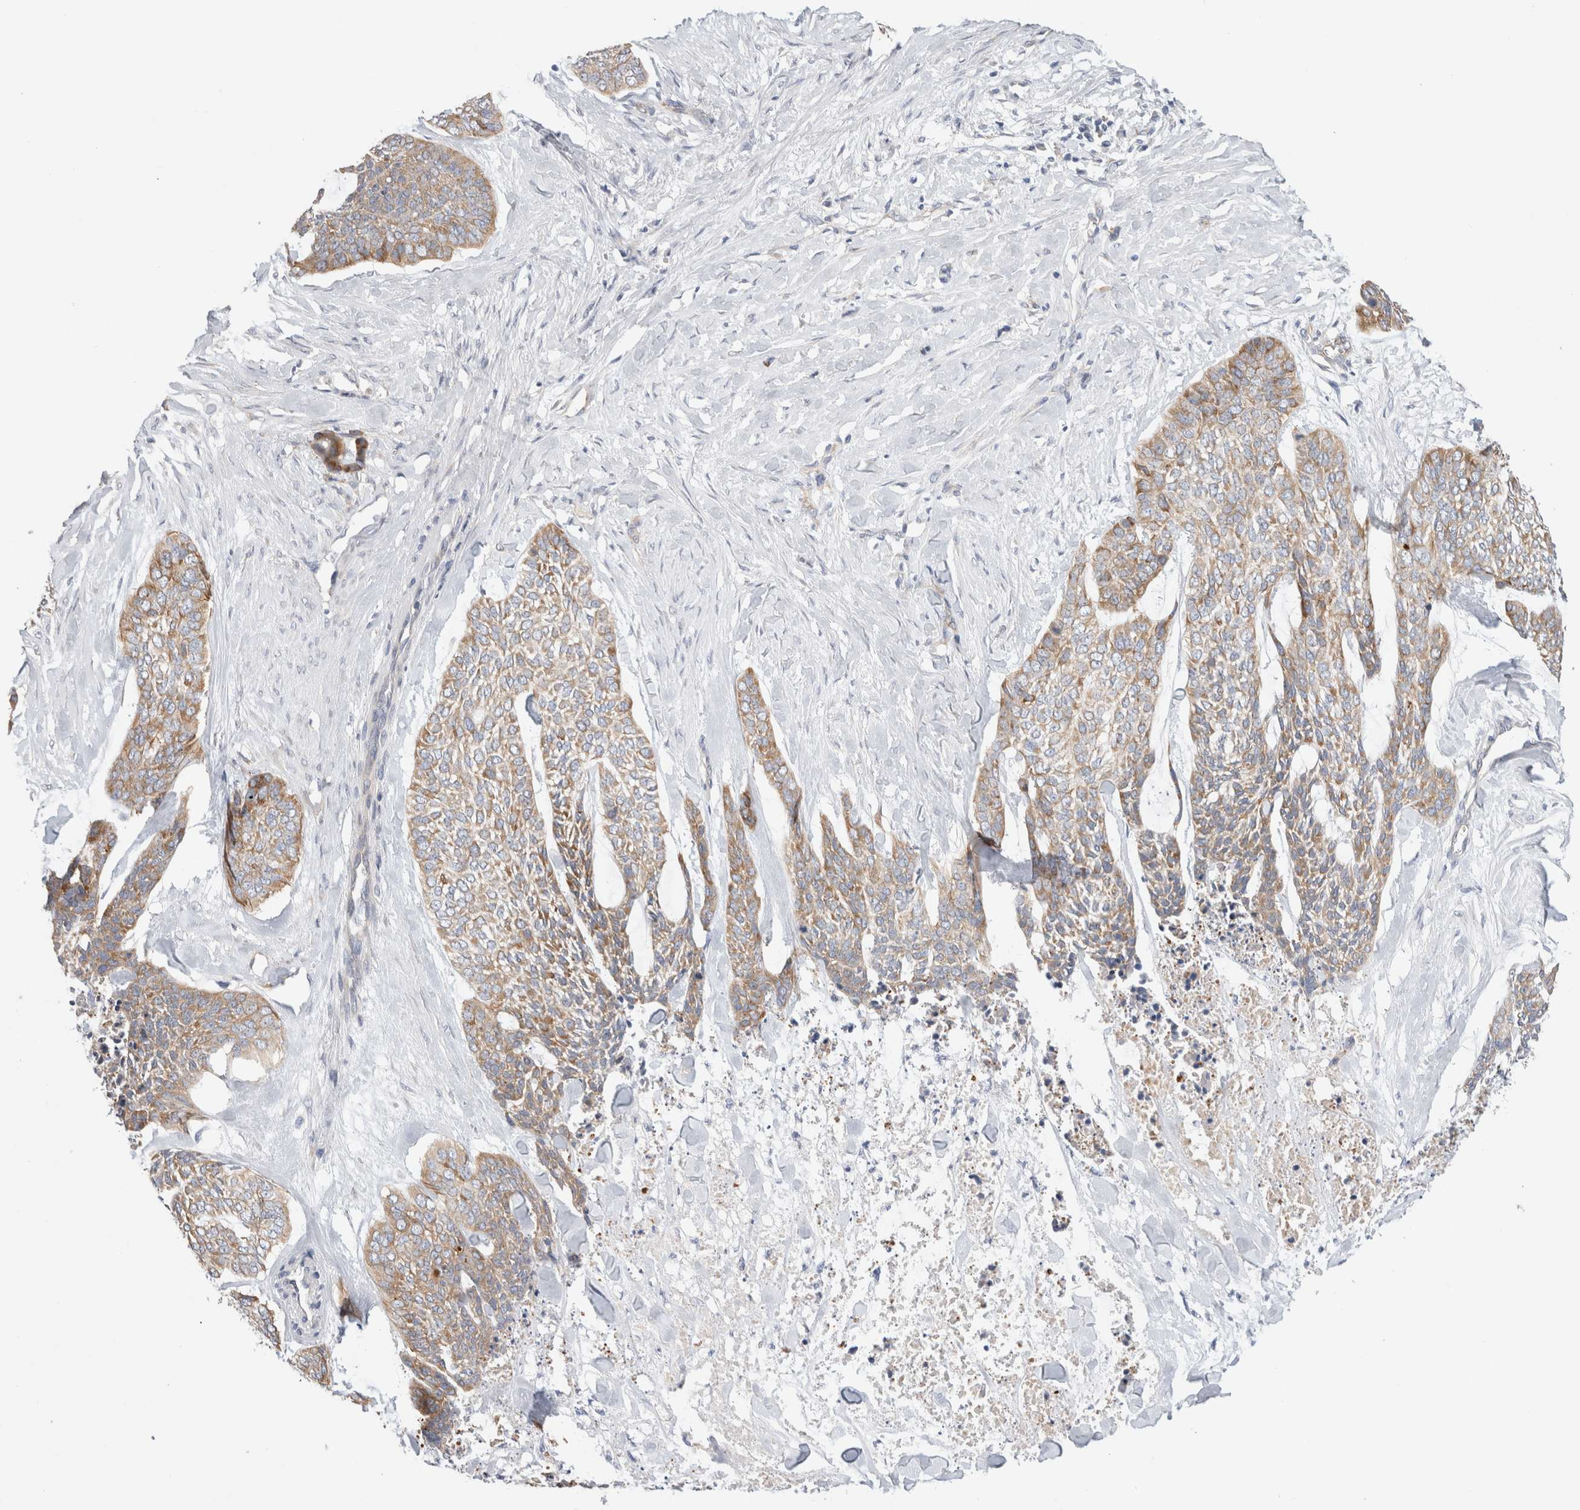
{"staining": {"intensity": "moderate", "quantity": ">75%", "location": "cytoplasmic/membranous"}, "tissue": "skin cancer", "cell_type": "Tumor cells", "image_type": "cancer", "snomed": [{"axis": "morphology", "description": "Basal cell carcinoma"}, {"axis": "topography", "description": "Skin"}], "caption": "Human skin basal cell carcinoma stained with a protein marker reveals moderate staining in tumor cells.", "gene": "ZNF23", "patient": {"sex": "female", "age": 64}}